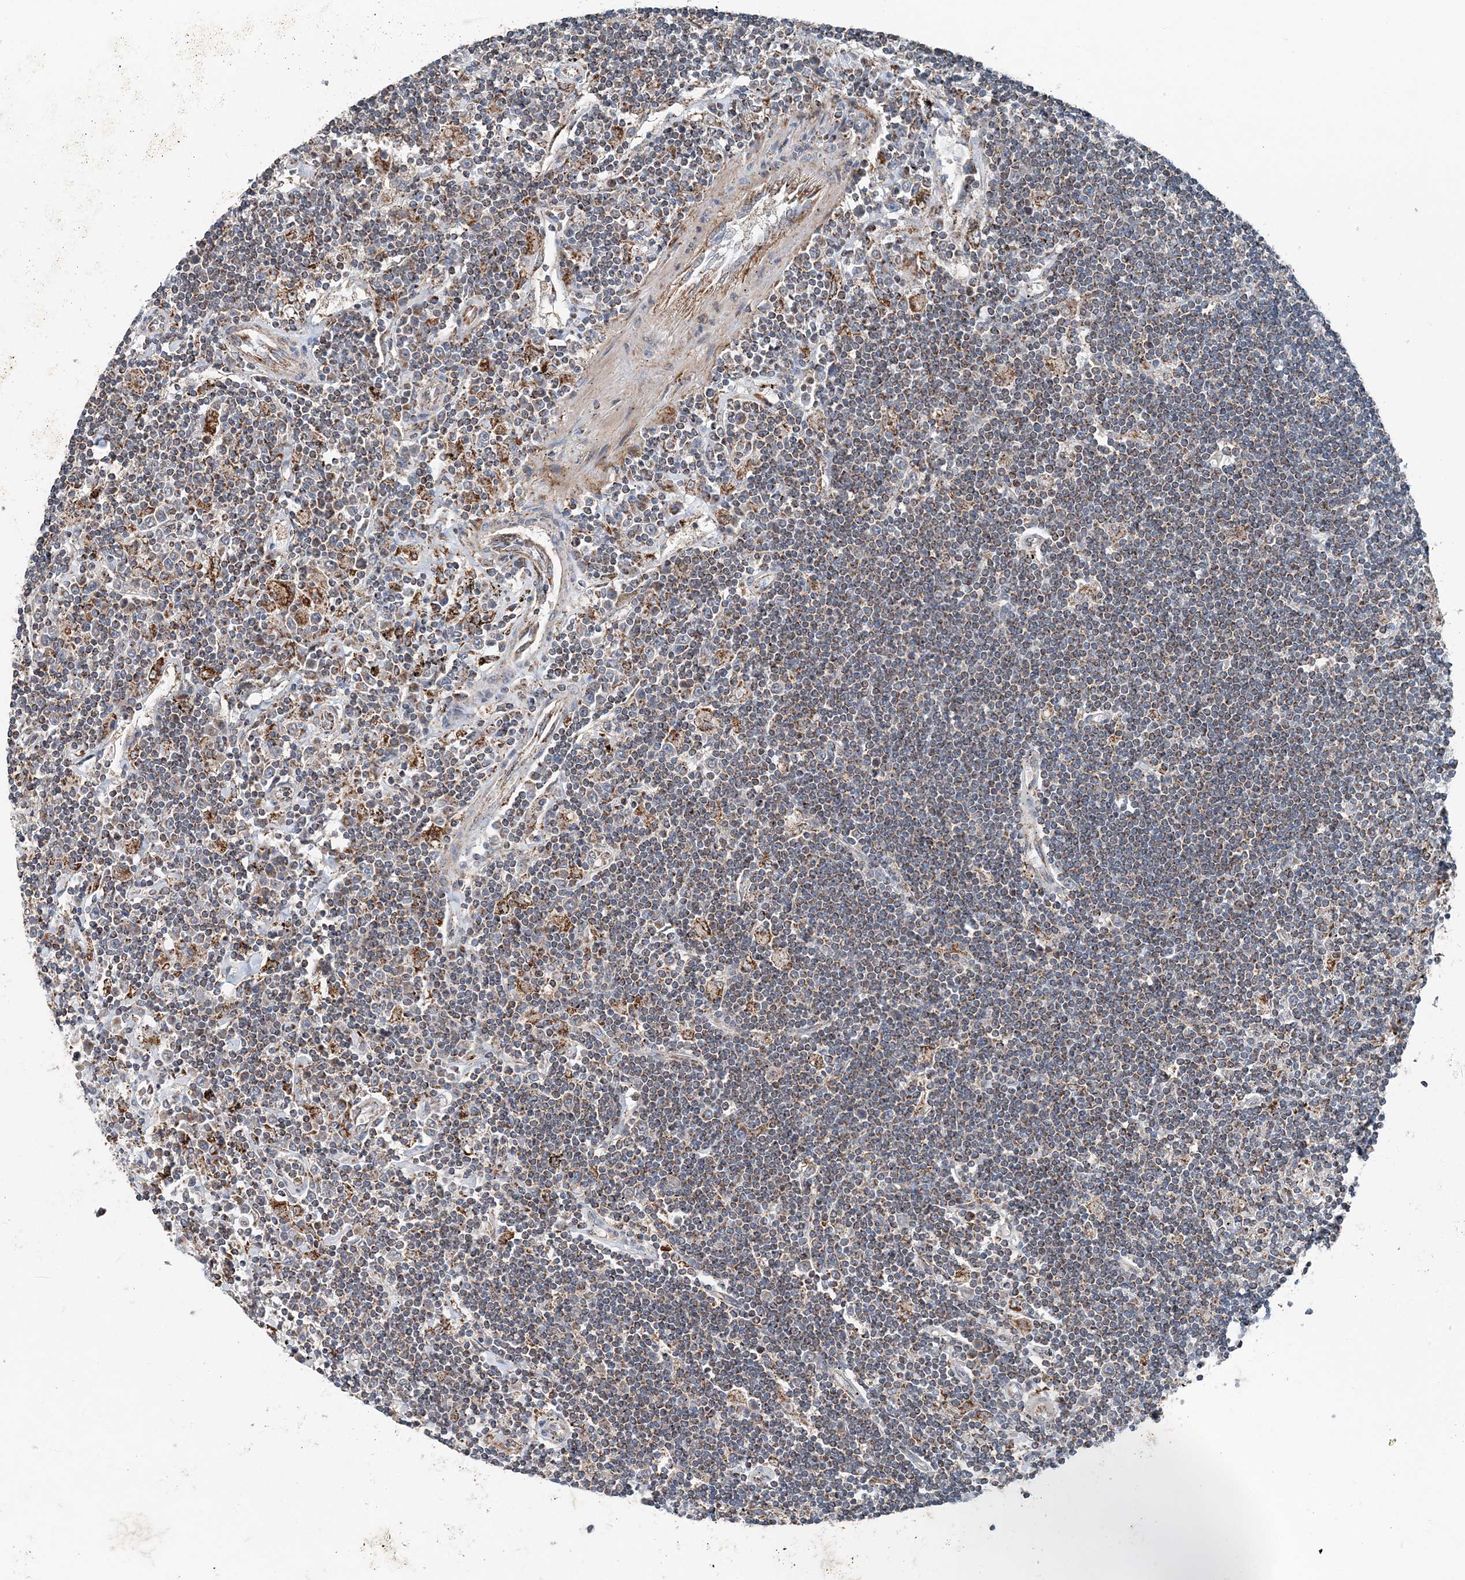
{"staining": {"intensity": "moderate", "quantity": "<25%", "location": "cytoplasmic/membranous"}, "tissue": "lymphoma", "cell_type": "Tumor cells", "image_type": "cancer", "snomed": [{"axis": "morphology", "description": "Malignant lymphoma, non-Hodgkin's type, Low grade"}, {"axis": "topography", "description": "Spleen"}], "caption": "This micrograph shows immunohistochemistry staining of low-grade malignant lymphoma, non-Hodgkin's type, with low moderate cytoplasmic/membranous staining in approximately <25% of tumor cells.", "gene": "SPRY2", "patient": {"sex": "male", "age": 76}}